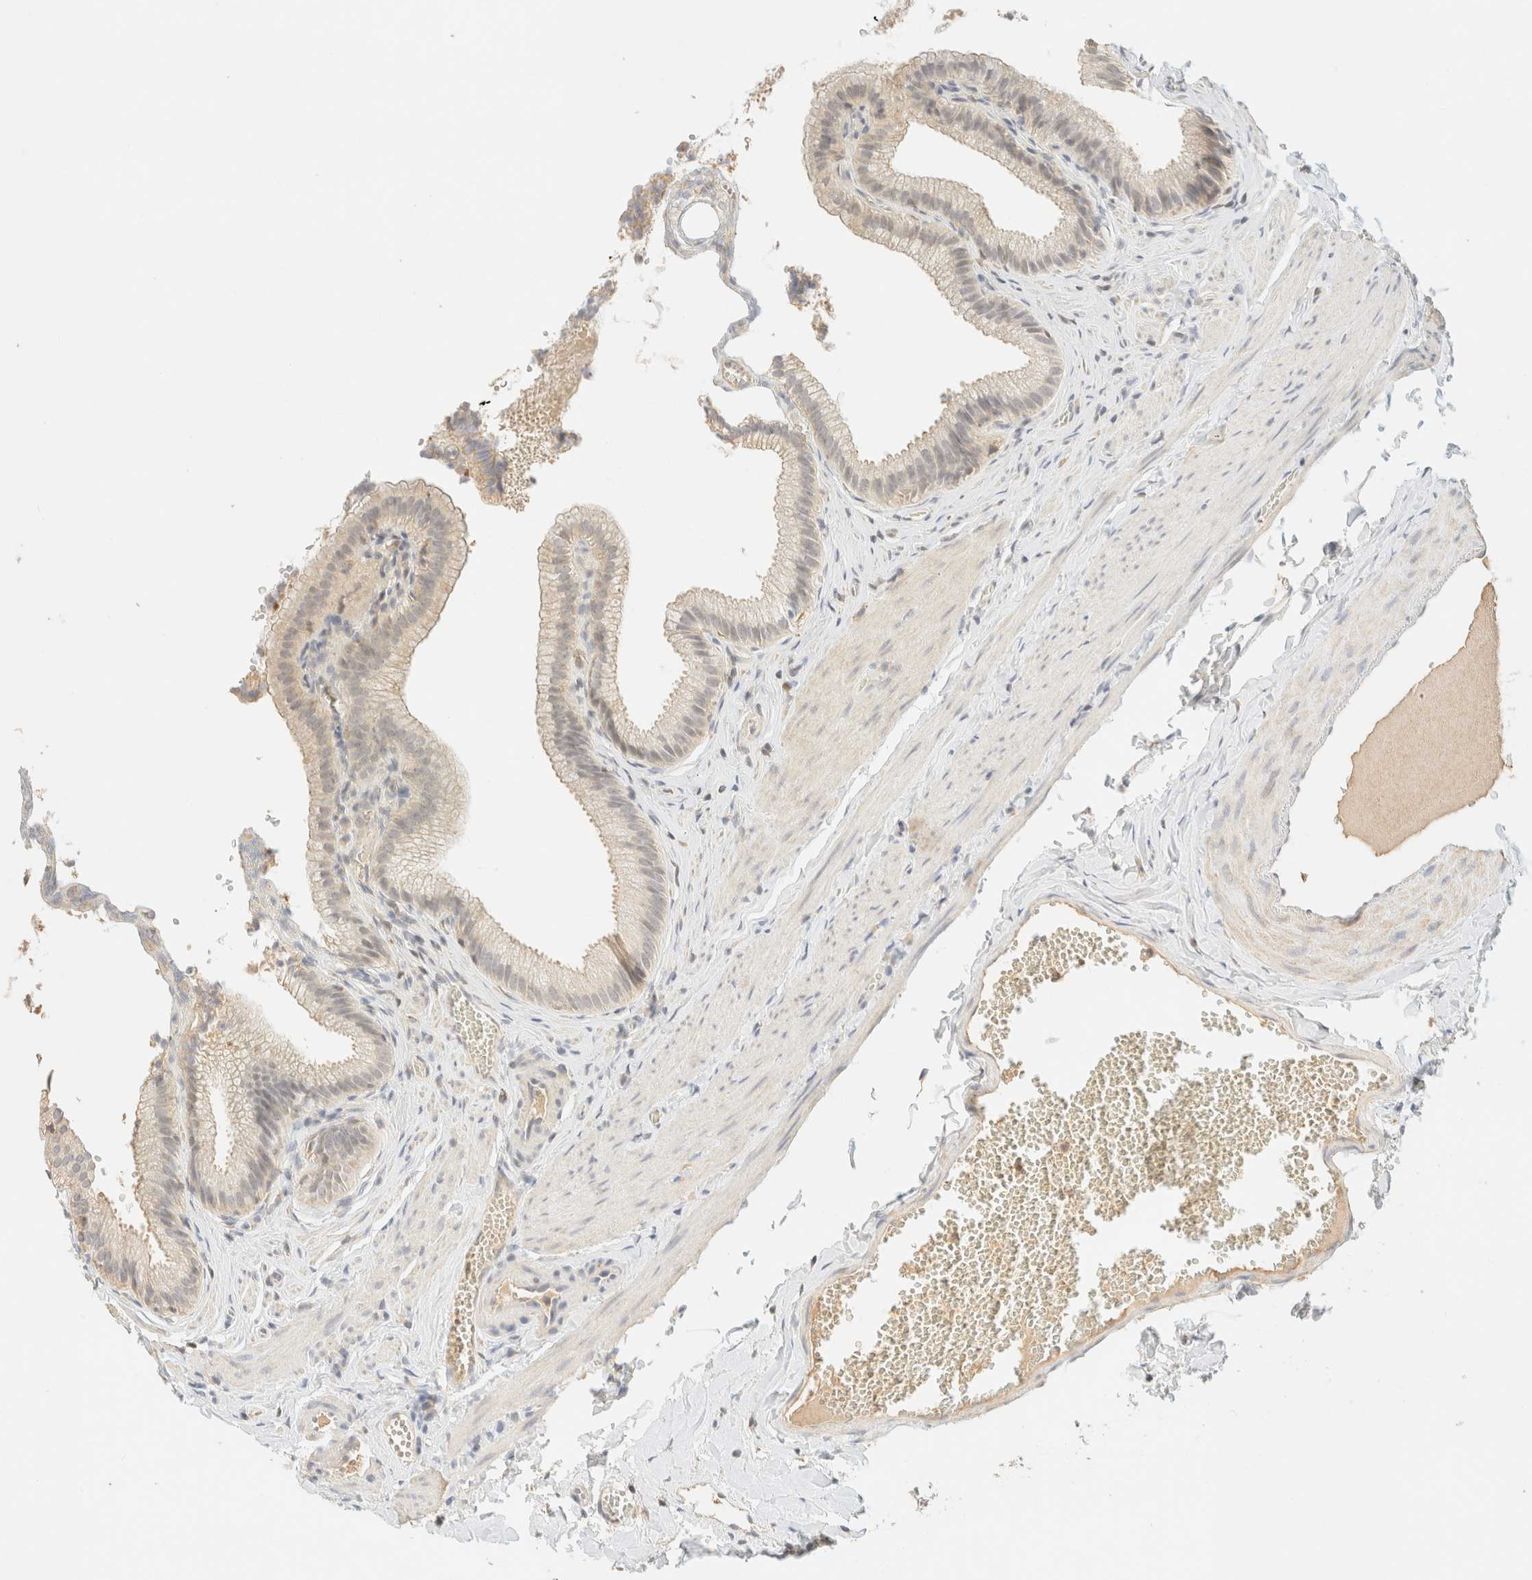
{"staining": {"intensity": "weak", "quantity": "<25%", "location": "cytoplasmic/membranous"}, "tissue": "gallbladder", "cell_type": "Glandular cells", "image_type": "normal", "snomed": [{"axis": "morphology", "description": "Normal tissue, NOS"}, {"axis": "topography", "description": "Gallbladder"}], "caption": "Photomicrograph shows no significant protein staining in glandular cells of unremarkable gallbladder. The staining was performed using DAB (3,3'-diaminobenzidine) to visualize the protein expression in brown, while the nuclei were stained in blue with hematoxylin (Magnification: 20x).", "gene": "TIMD4", "patient": {"sex": "male", "age": 38}}